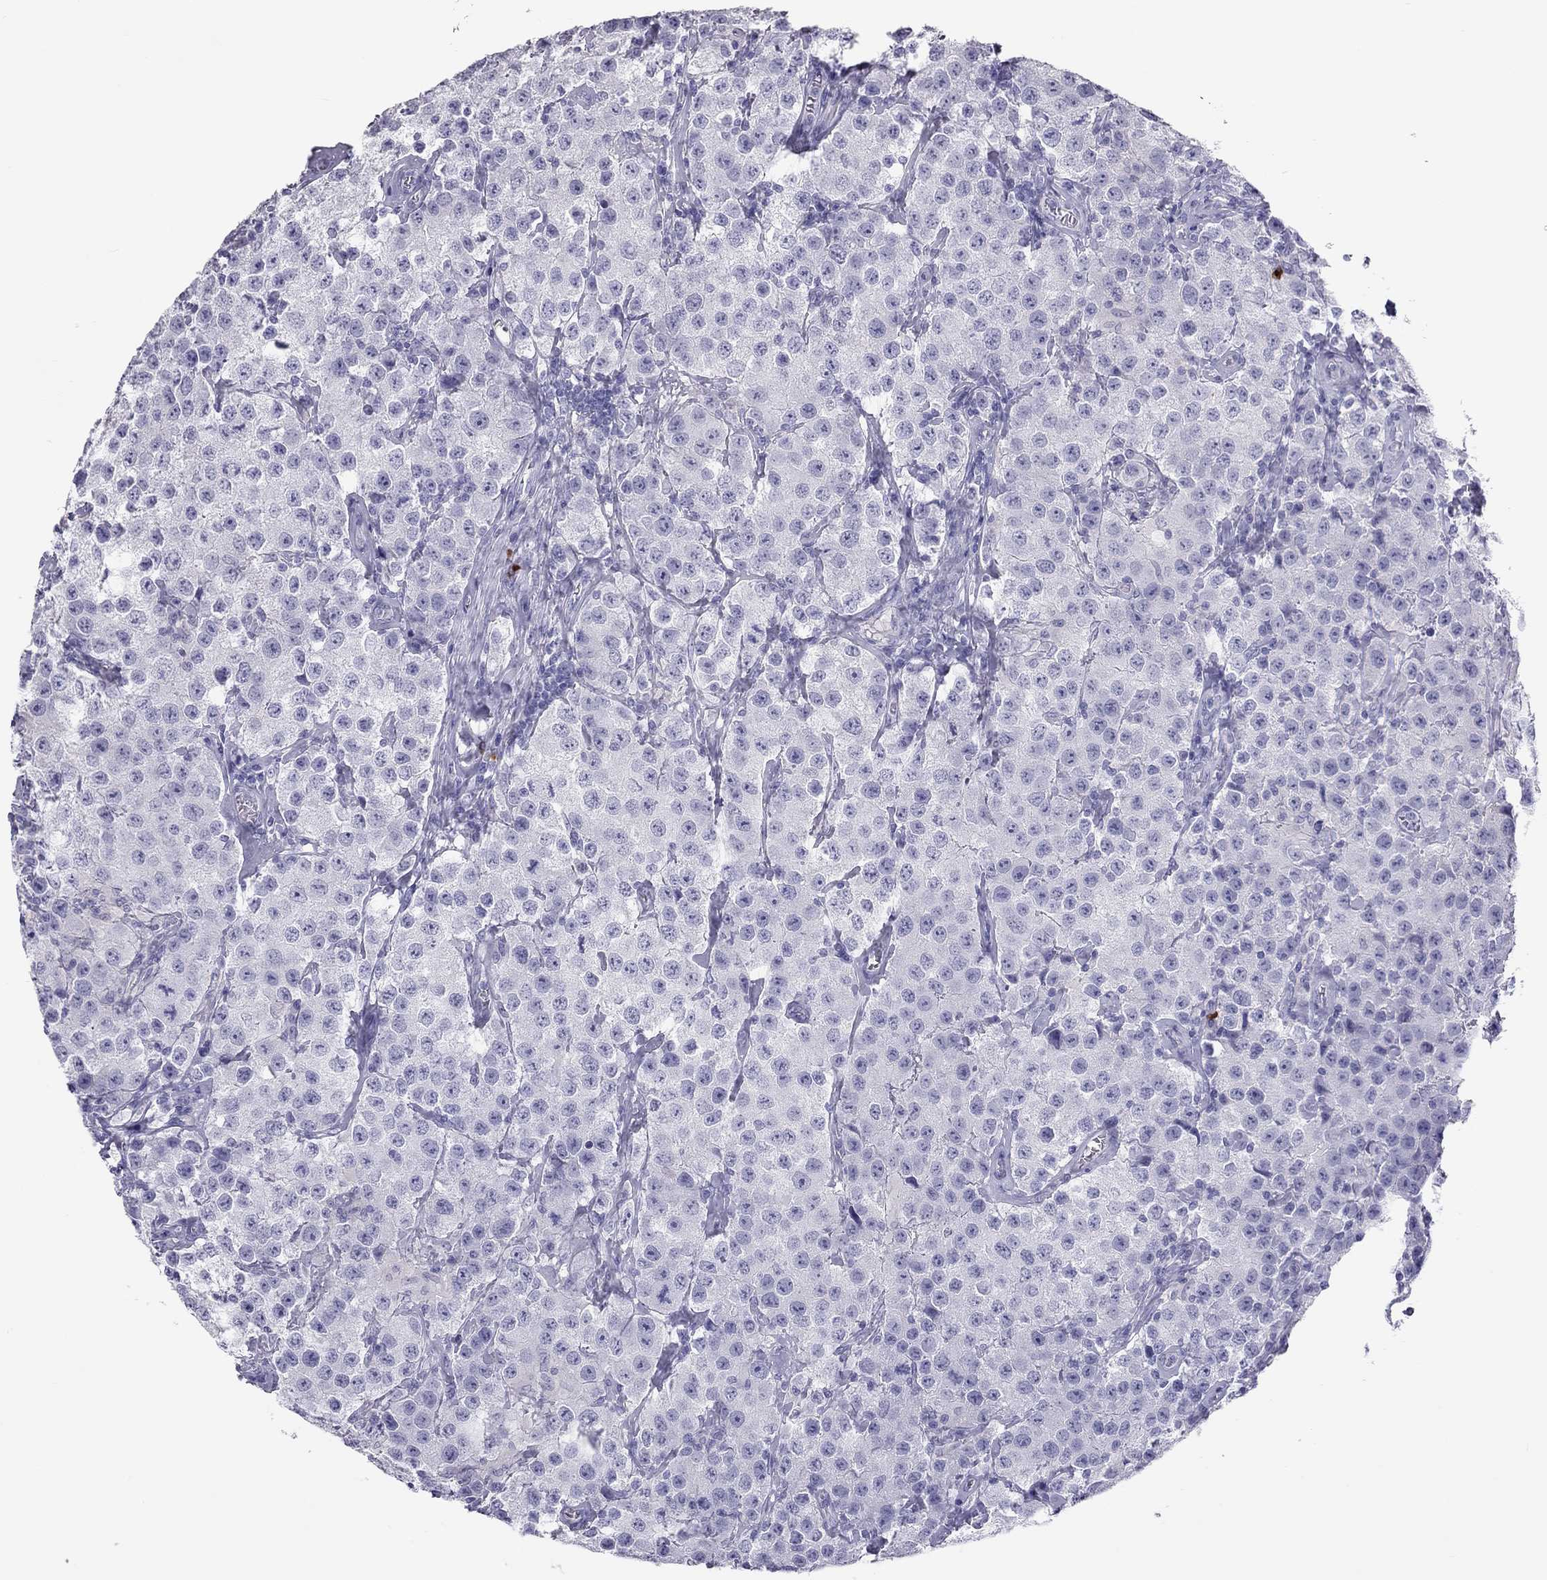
{"staining": {"intensity": "negative", "quantity": "none", "location": "none"}, "tissue": "testis cancer", "cell_type": "Tumor cells", "image_type": "cancer", "snomed": [{"axis": "morphology", "description": "Seminoma, NOS"}, {"axis": "topography", "description": "Testis"}], "caption": "This is a photomicrograph of IHC staining of testis cancer (seminoma), which shows no staining in tumor cells.", "gene": "KLRG1", "patient": {"sex": "male", "age": 52}}